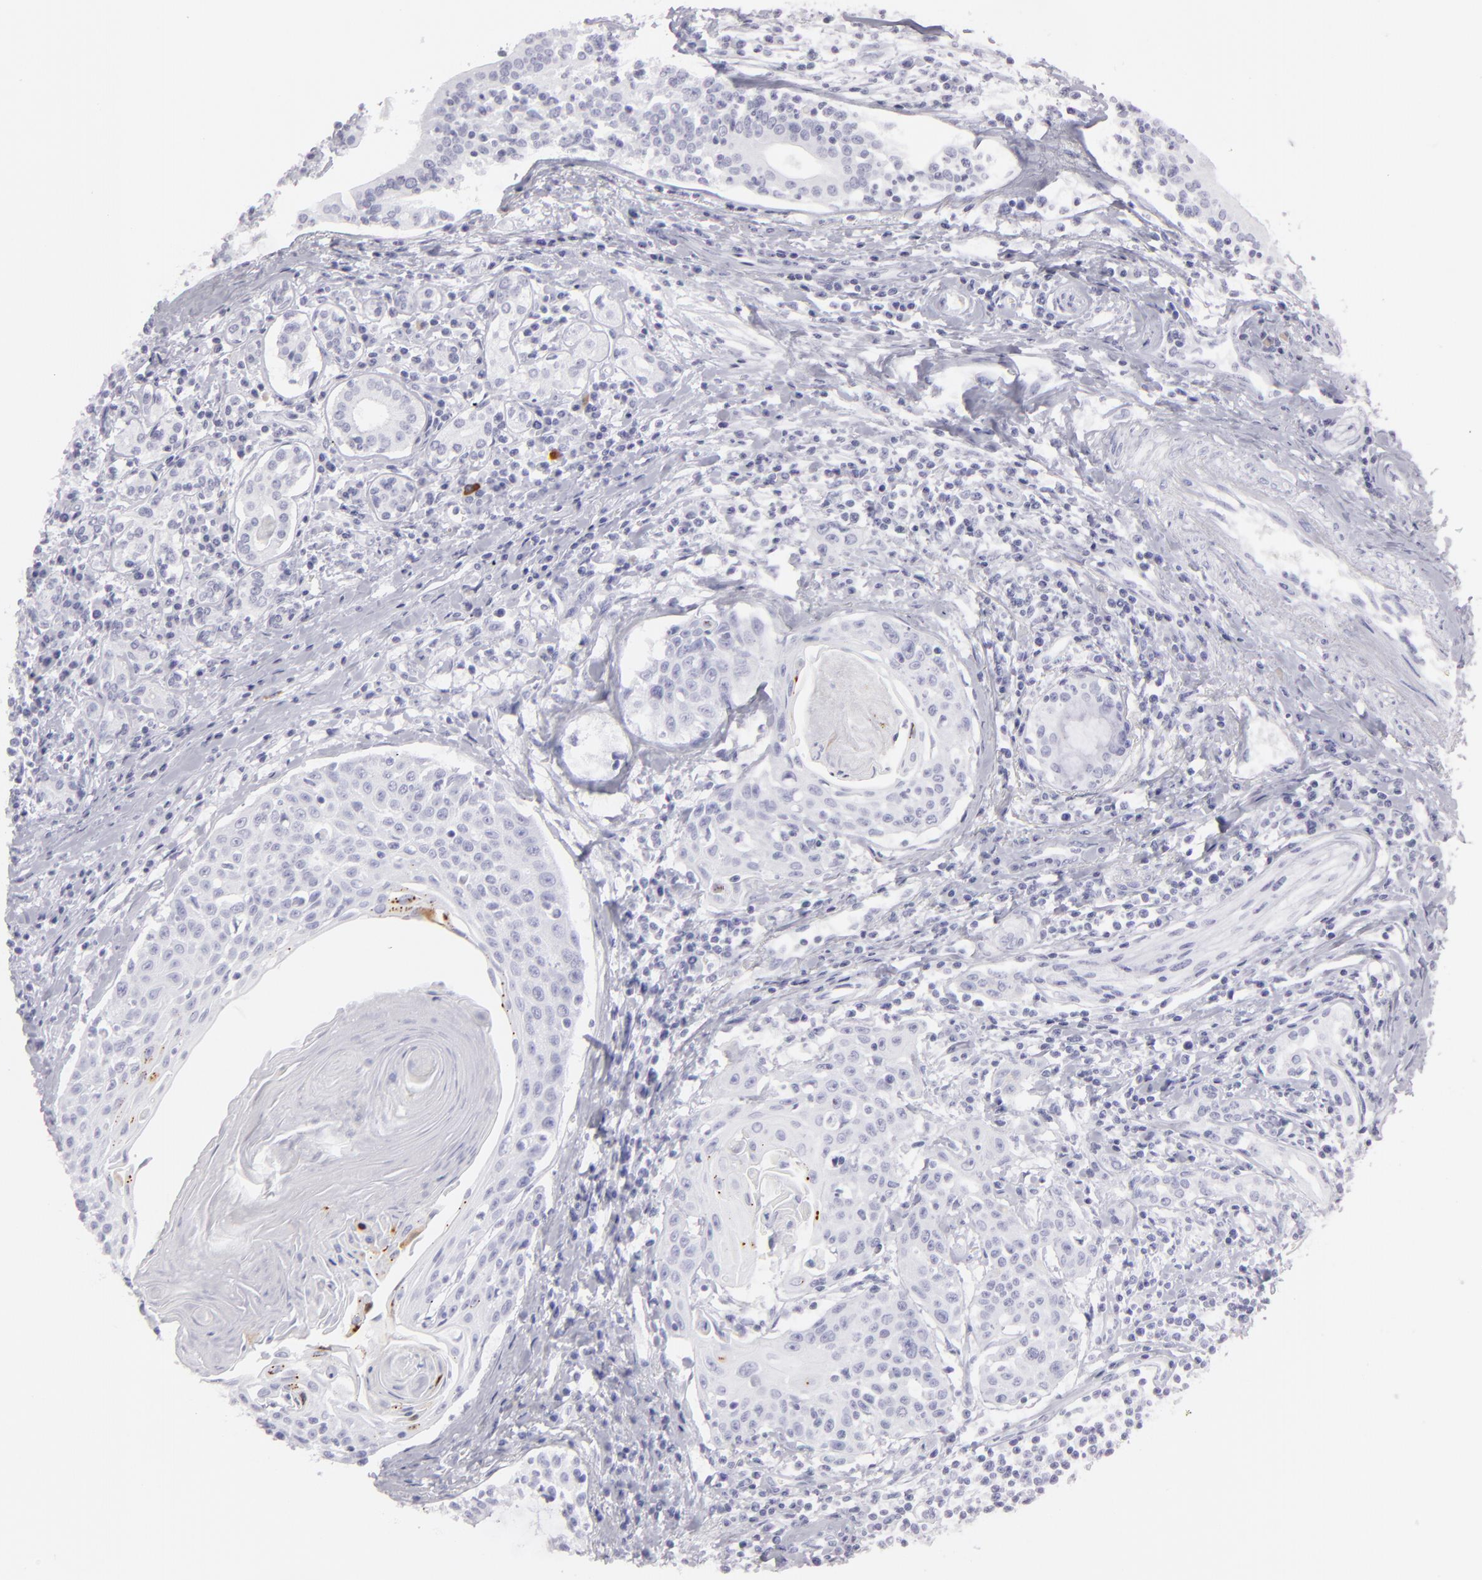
{"staining": {"intensity": "moderate", "quantity": "<25%", "location": "cytoplasmic/membranous"}, "tissue": "head and neck cancer", "cell_type": "Tumor cells", "image_type": "cancer", "snomed": [{"axis": "morphology", "description": "Squamous cell carcinoma, NOS"}, {"axis": "morphology", "description": "Squamous cell carcinoma, metastatic, NOS"}, {"axis": "topography", "description": "Lymph node"}, {"axis": "topography", "description": "Salivary gland"}, {"axis": "topography", "description": "Head-Neck"}], "caption": "Human head and neck cancer stained for a protein (brown) reveals moderate cytoplasmic/membranous positive staining in about <25% of tumor cells.", "gene": "FLG", "patient": {"sex": "female", "age": 74}}